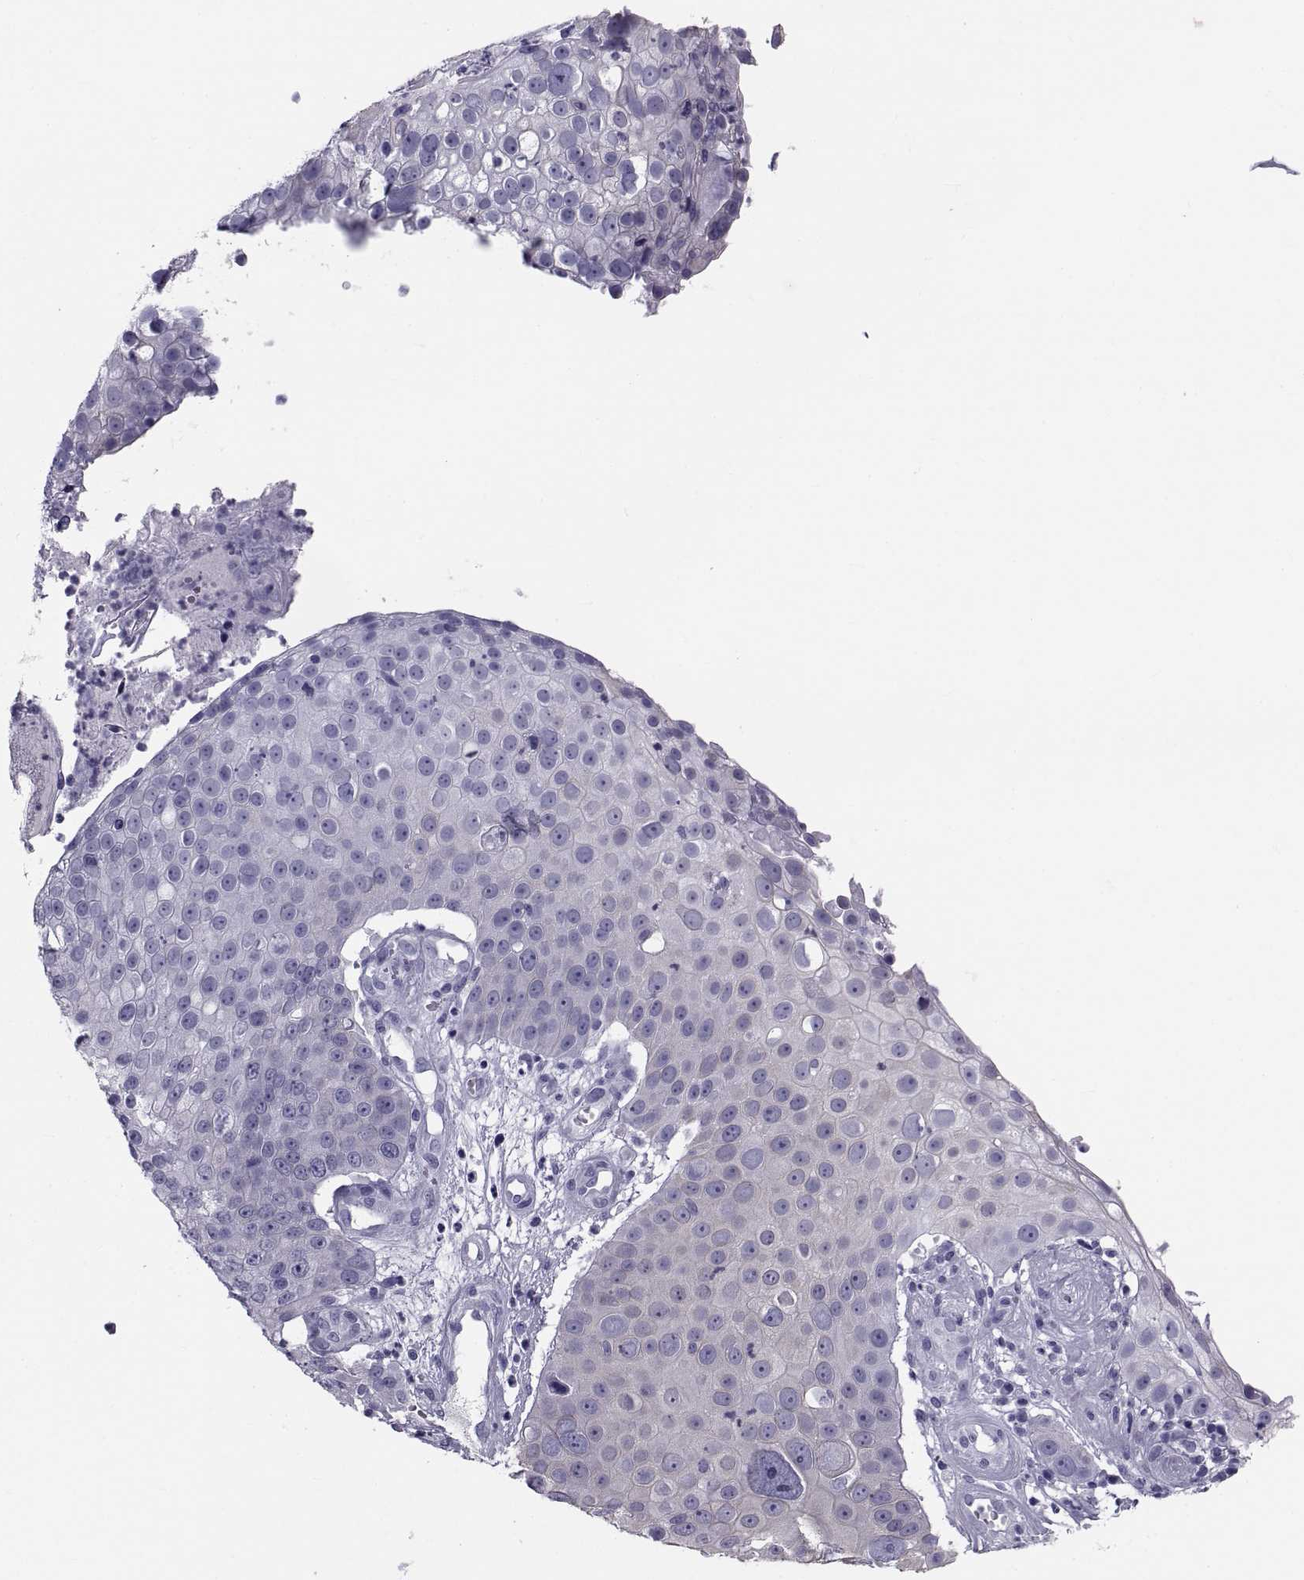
{"staining": {"intensity": "negative", "quantity": "none", "location": "none"}, "tissue": "skin cancer", "cell_type": "Tumor cells", "image_type": "cancer", "snomed": [{"axis": "morphology", "description": "Squamous cell carcinoma, NOS"}, {"axis": "topography", "description": "Skin"}], "caption": "This is an immunohistochemistry (IHC) photomicrograph of skin cancer. There is no positivity in tumor cells.", "gene": "CRISP1", "patient": {"sex": "male", "age": 71}}